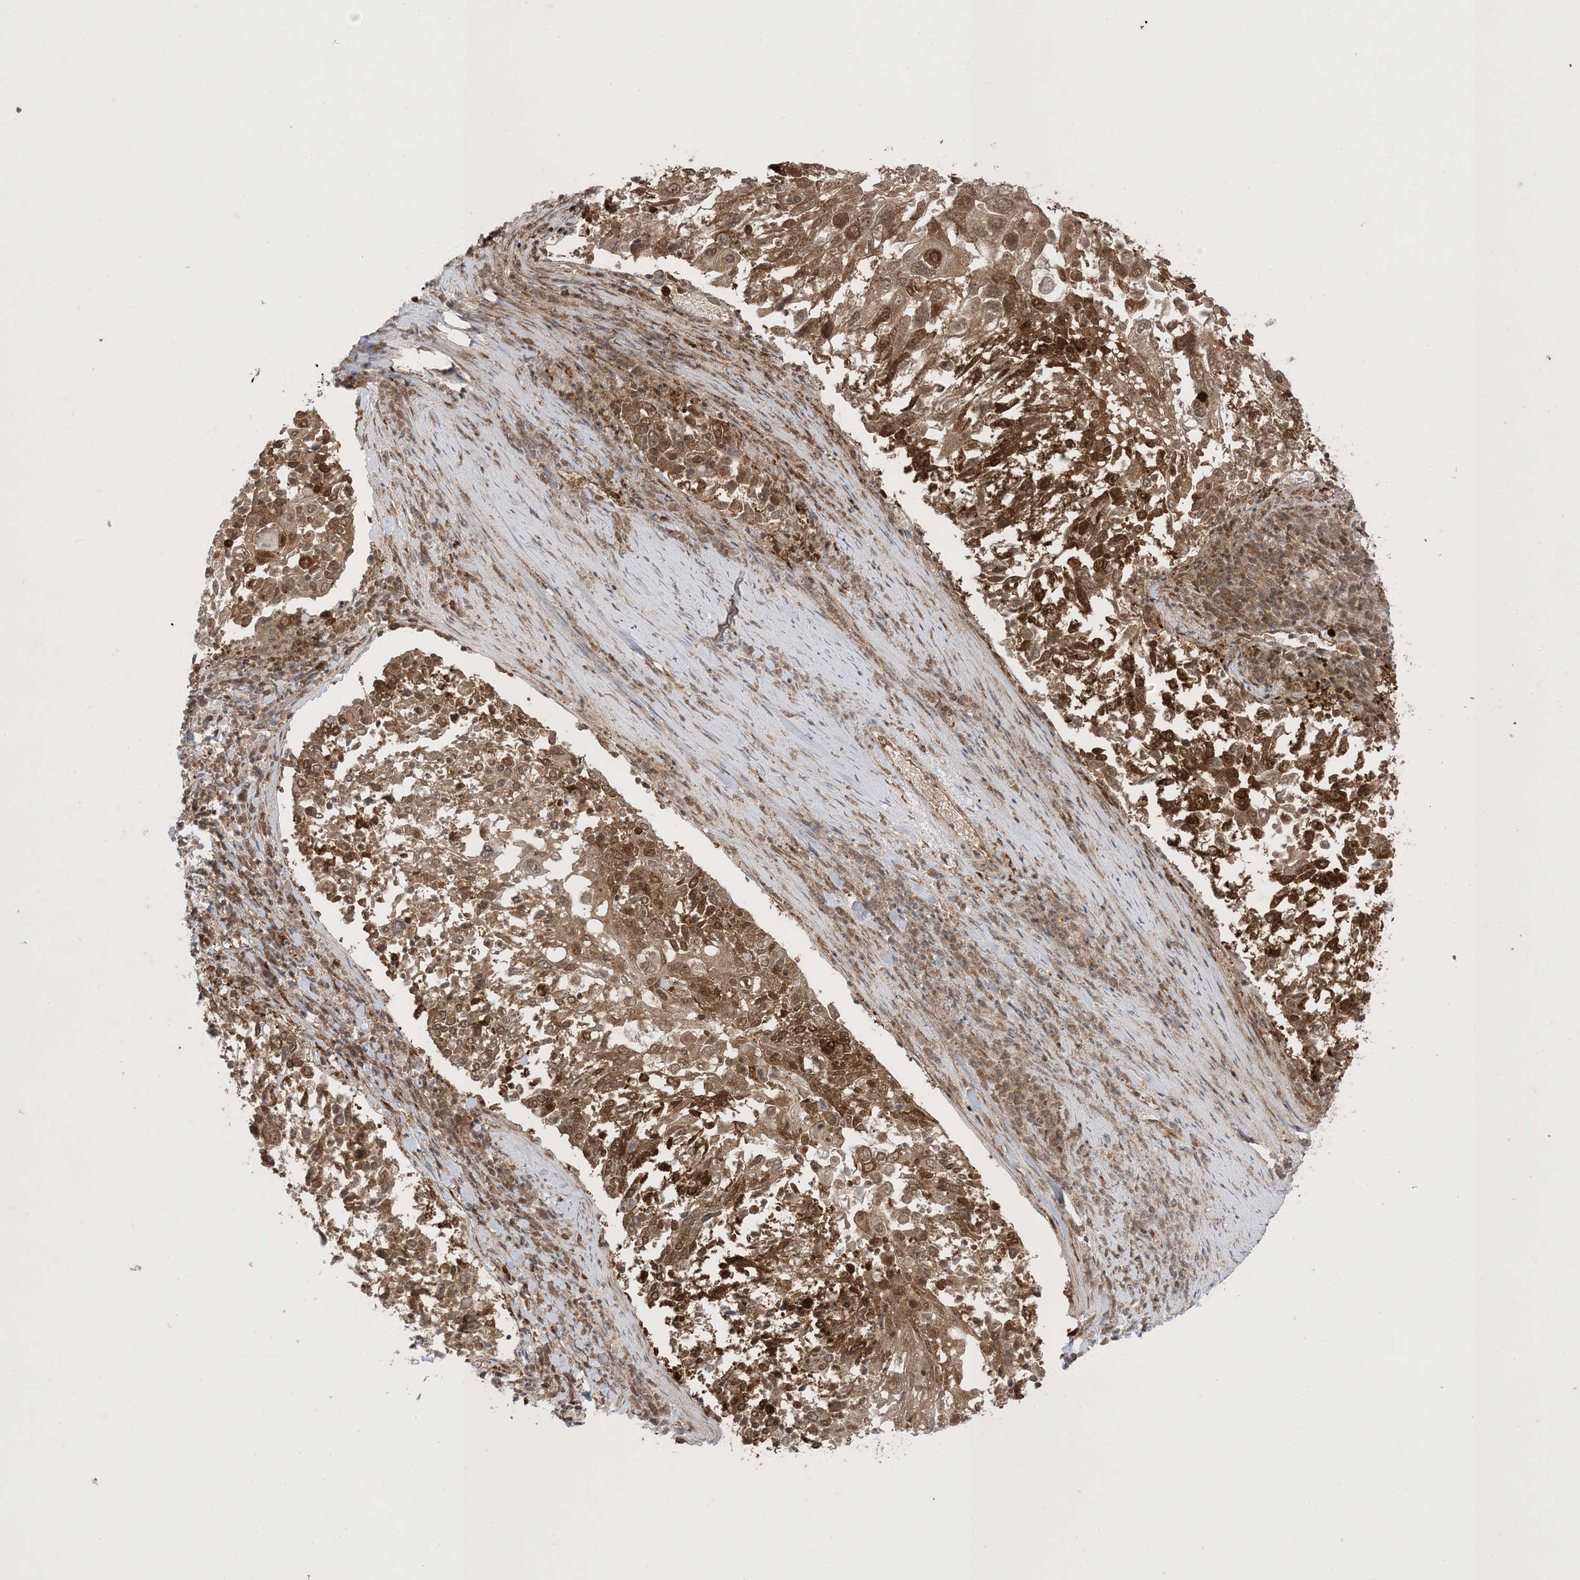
{"staining": {"intensity": "moderate", "quantity": ">75%", "location": "cytoplasmic/membranous,nuclear"}, "tissue": "lung cancer", "cell_type": "Tumor cells", "image_type": "cancer", "snomed": [{"axis": "morphology", "description": "Squamous cell carcinoma, NOS"}, {"axis": "topography", "description": "Lung"}], "caption": "A brown stain labels moderate cytoplasmic/membranous and nuclear staining of a protein in human lung cancer (squamous cell carcinoma) tumor cells. (Stains: DAB in brown, nuclei in blue, Microscopy: brightfield microscopy at high magnification).", "gene": "PTPA", "patient": {"sex": "male", "age": 65}}